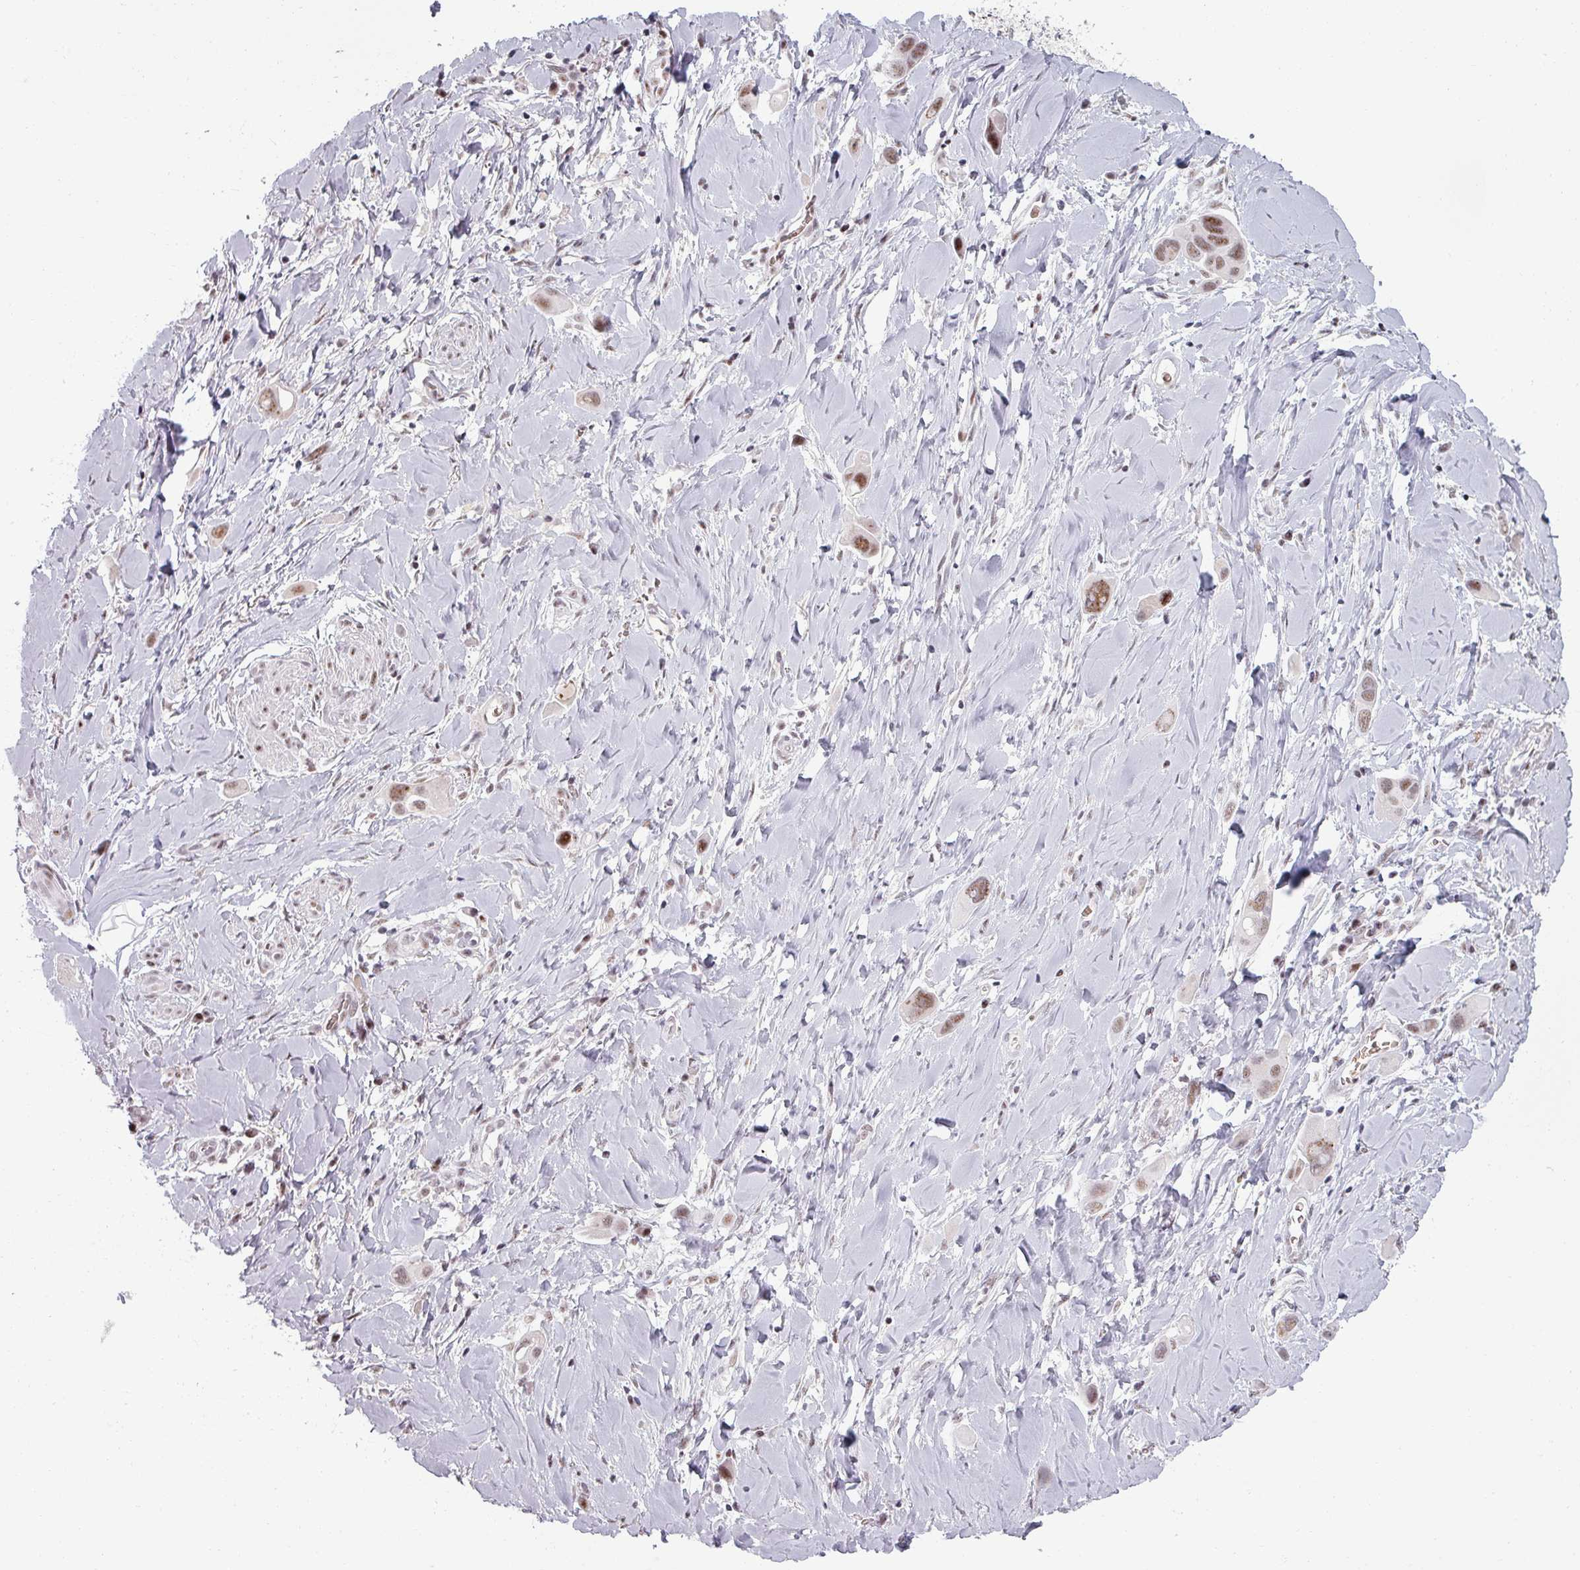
{"staining": {"intensity": "moderate", "quantity": ">75%", "location": "nuclear"}, "tissue": "lung cancer", "cell_type": "Tumor cells", "image_type": "cancer", "snomed": [{"axis": "morphology", "description": "Adenocarcinoma, NOS"}, {"axis": "topography", "description": "Lung"}], "caption": "Lung adenocarcinoma tissue shows moderate nuclear staining in about >75% of tumor cells (DAB (3,3'-diaminobenzidine) = brown stain, brightfield microscopy at high magnification).", "gene": "NCOR1", "patient": {"sex": "male", "age": 76}}